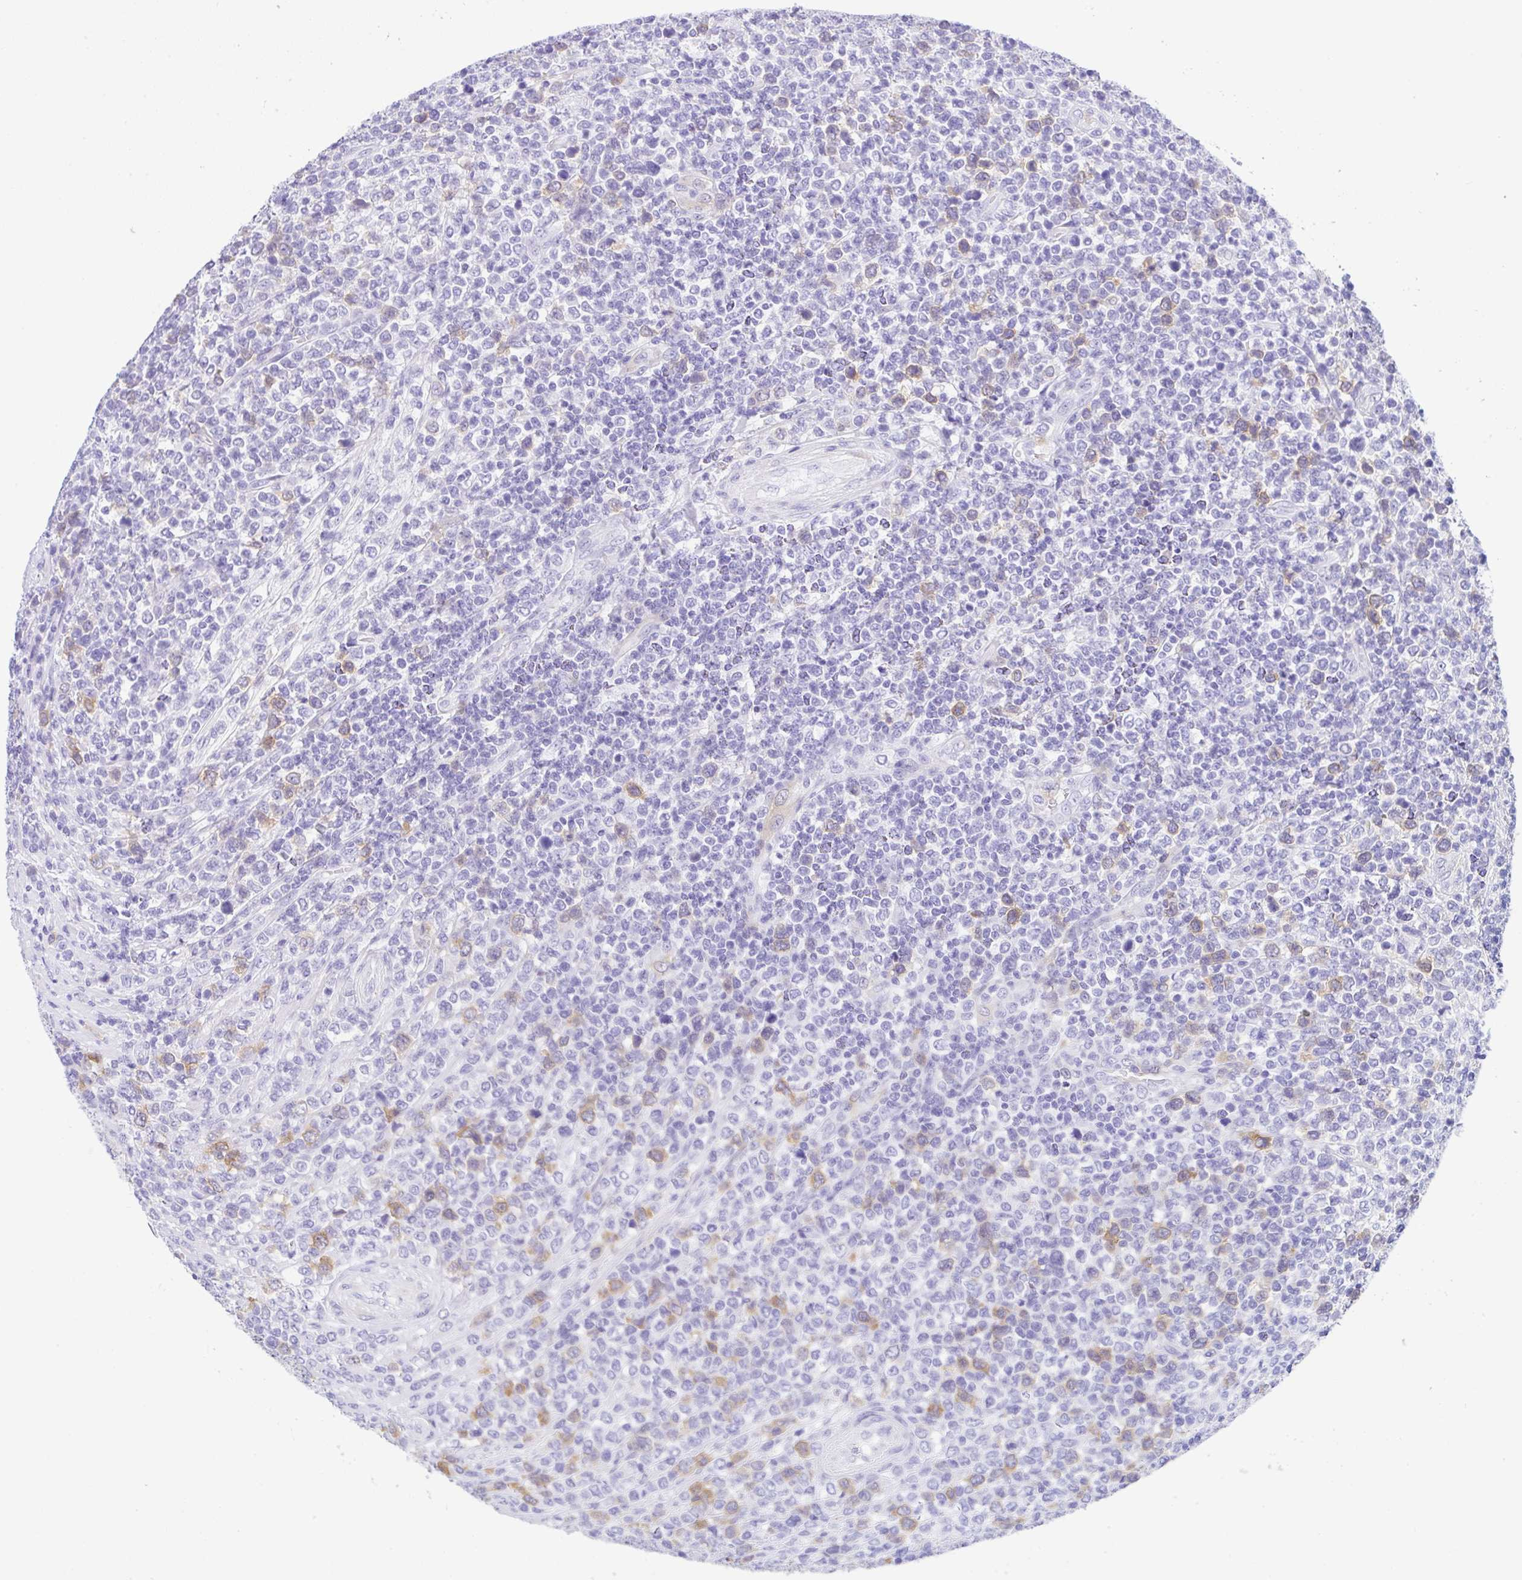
{"staining": {"intensity": "weak", "quantity": "<25%", "location": "cytoplasmic/membranous"}, "tissue": "lymphoma", "cell_type": "Tumor cells", "image_type": "cancer", "snomed": [{"axis": "morphology", "description": "Malignant lymphoma, non-Hodgkin's type, High grade"}, {"axis": "topography", "description": "Soft tissue"}], "caption": "DAB immunohistochemical staining of human malignant lymphoma, non-Hodgkin's type (high-grade) shows no significant staining in tumor cells. The staining was performed using DAB to visualize the protein expression in brown, while the nuclei were stained in blue with hematoxylin (Magnification: 20x).", "gene": "RRM2", "patient": {"sex": "female", "age": 56}}